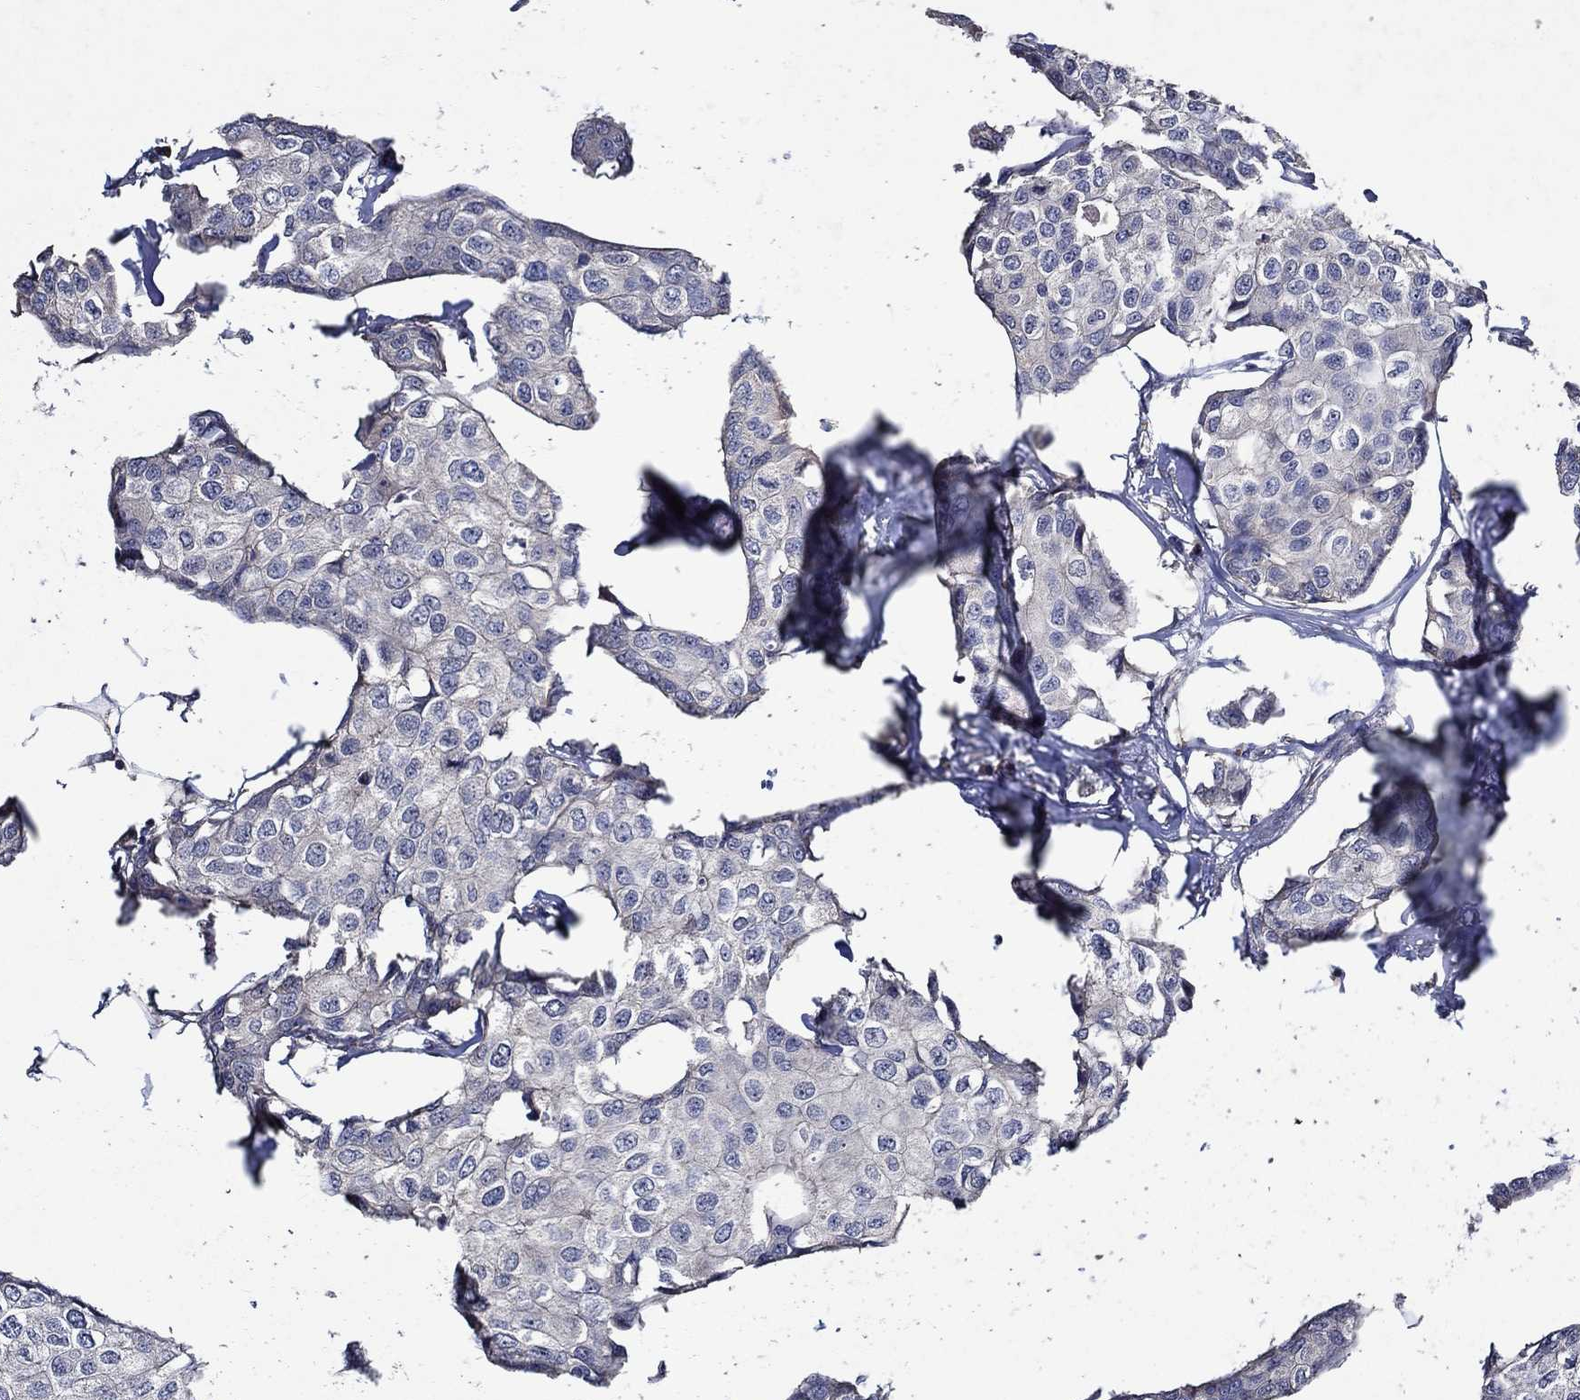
{"staining": {"intensity": "negative", "quantity": "none", "location": "none"}, "tissue": "breast cancer", "cell_type": "Tumor cells", "image_type": "cancer", "snomed": [{"axis": "morphology", "description": "Duct carcinoma"}, {"axis": "topography", "description": "Breast"}], "caption": "Human invasive ductal carcinoma (breast) stained for a protein using IHC reveals no staining in tumor cells.", "gene": "HAP1", "patient": {"sex": "female", "age": 80}}